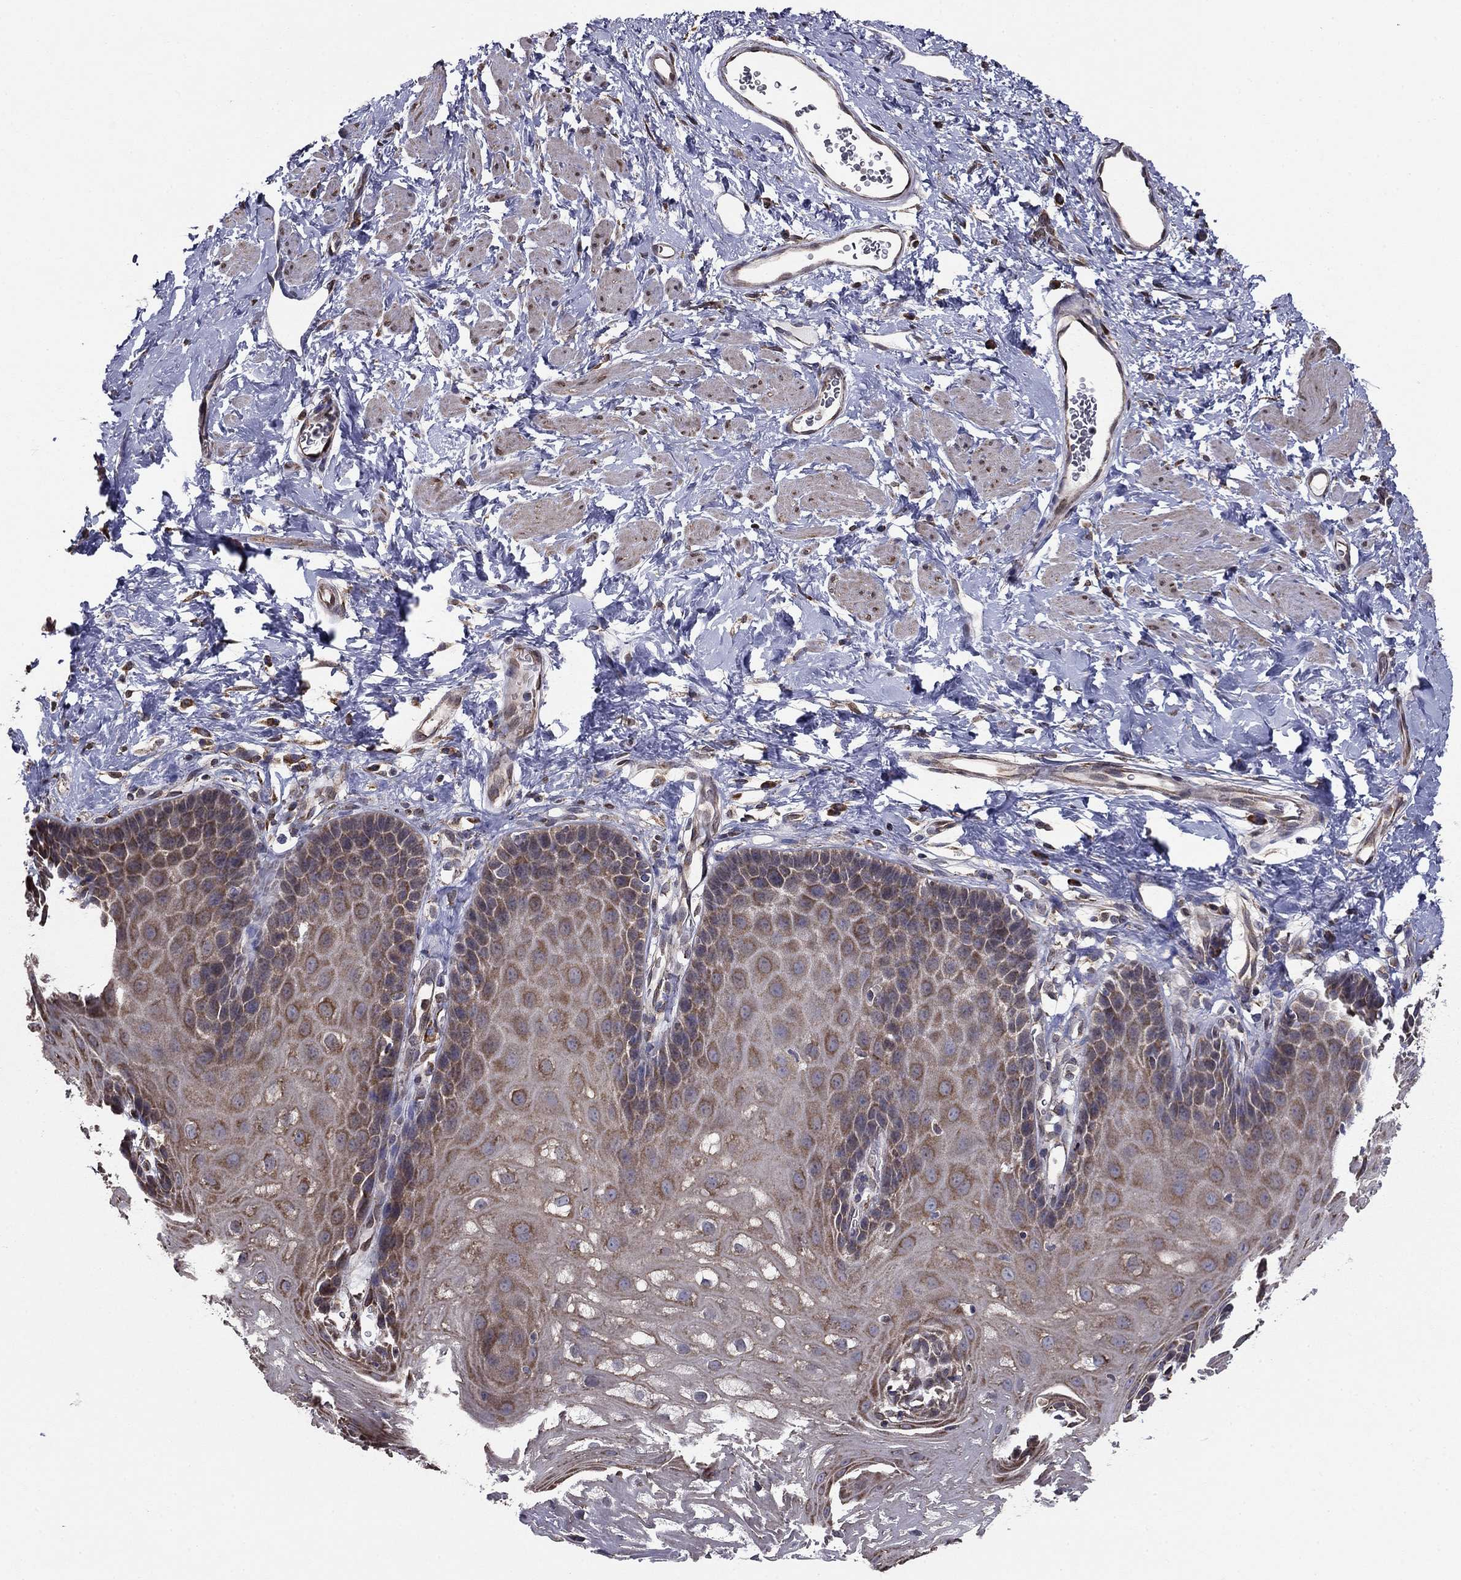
{"staining": {"intensity": "moderate", "quantity": "<25%", "location": "cytoplasmic/membranous"}, "tissue": "esophagus", "cell_type": "Squamous epithelial cells", "image_type": "normal", "snomed": [{"axis": "morphology", "description": "Normal tissue, NOS"}, {"axis": "topography", "description": "Esophagus"}], "caption": "Esophagus stained with IHC demonstrates moderate cytoplasmic/membranous expression in approximately <25% of squamous epithelial cells.", "gene": "NKIRAS1", "patient": {"sex": "male", "age": 64}}